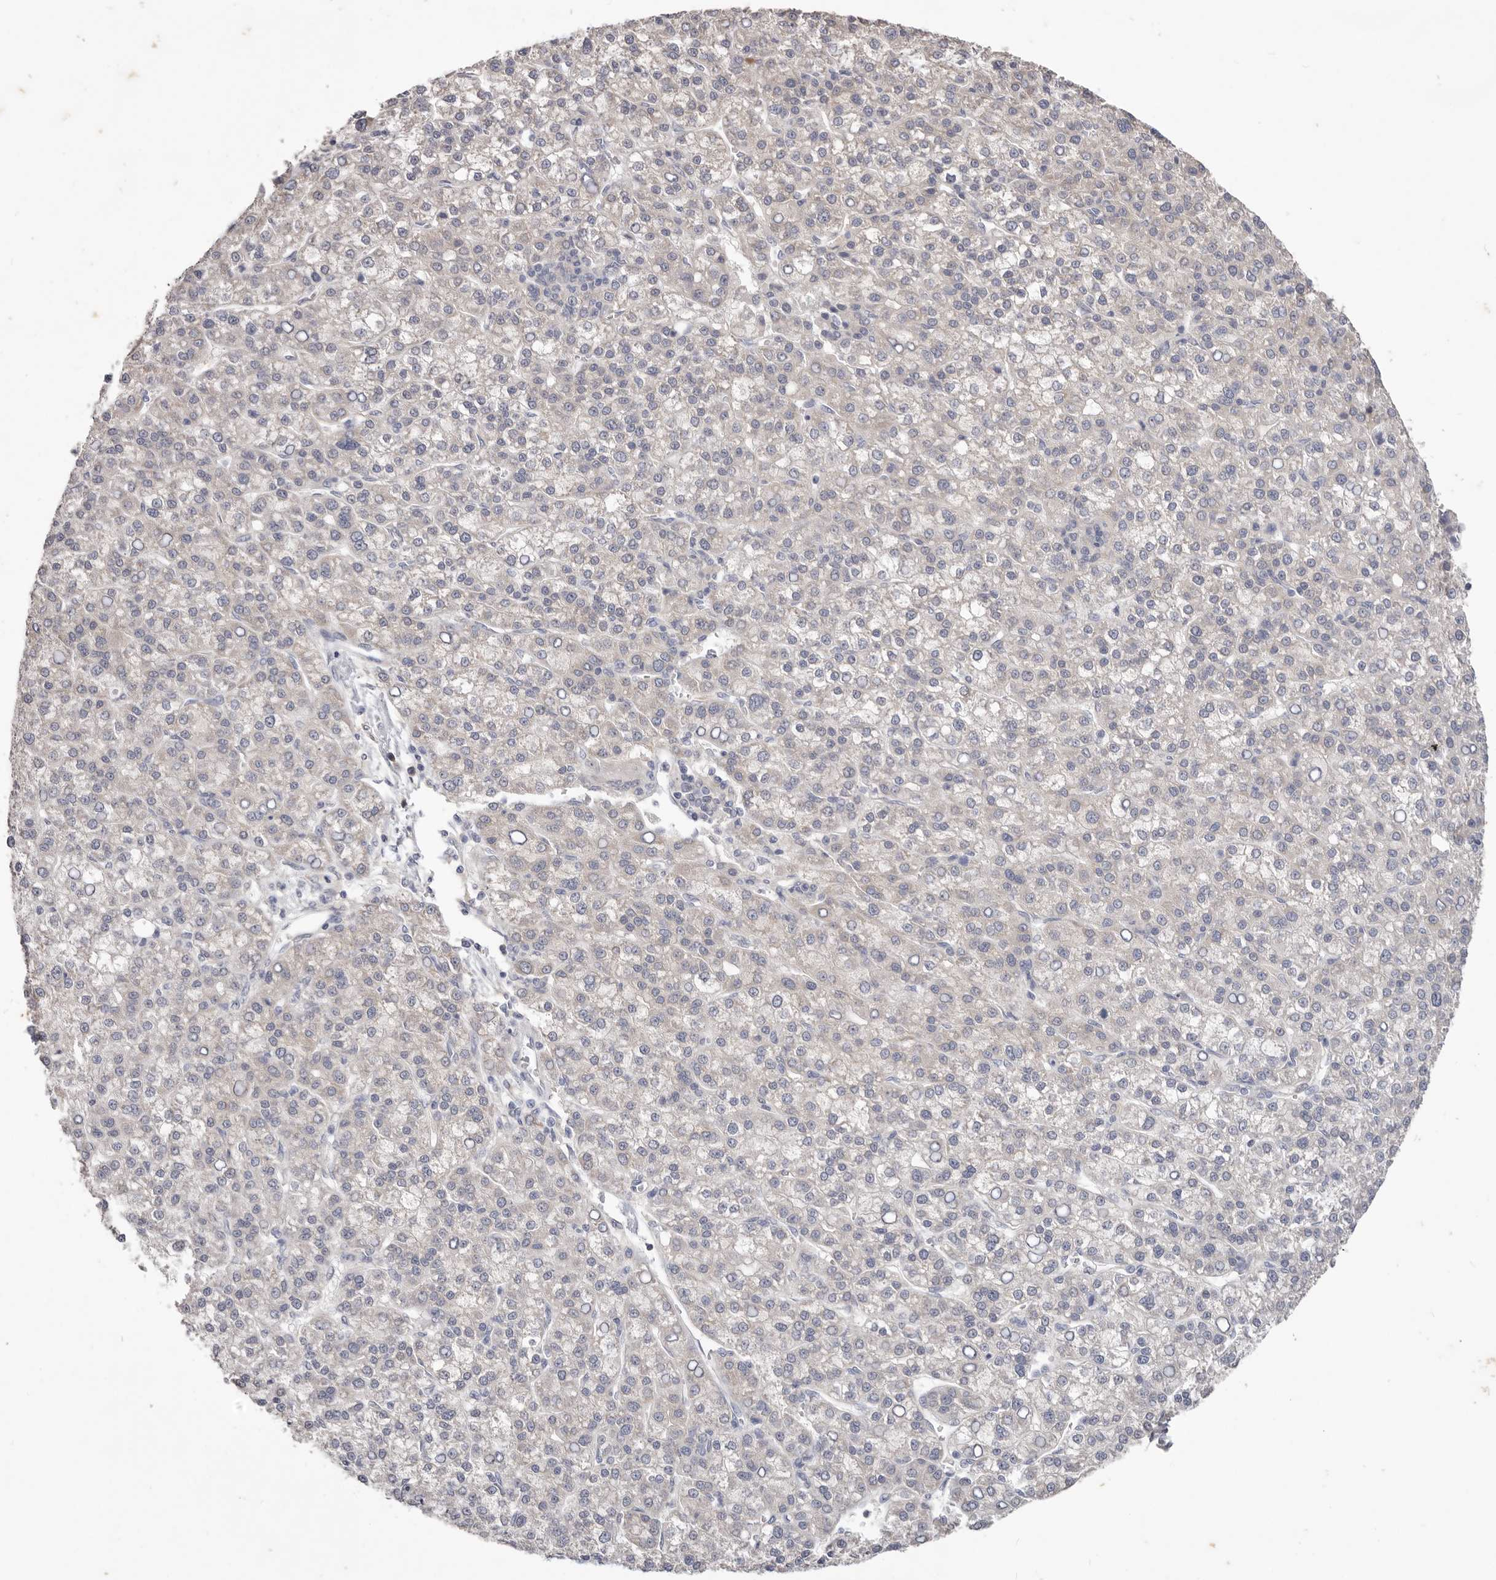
{"staining": {"intensity": "negative", "quantity": "none", "location": "none"}, "tissue": "liver cancer", "cell_type": "Tumor cells", "image_type": "cancer", "snomed": [{"axis": "morphology", "description": "Carcinoma, Hepatocellular, NOS"}, {"axis": "topography", "description": "Liver"}], "caption": "Histopathology image shows no significant protein staining in tumor cells of liver cancer (hepatocellular carcinoma). (Stains: DAB immunohistochemistry (IHC) with hematoxylin counter stain, Microscopy: brightfield microscopy at high magnification).", "gene": "WDR77", "patient": {"sex": "female", "age": 58}}